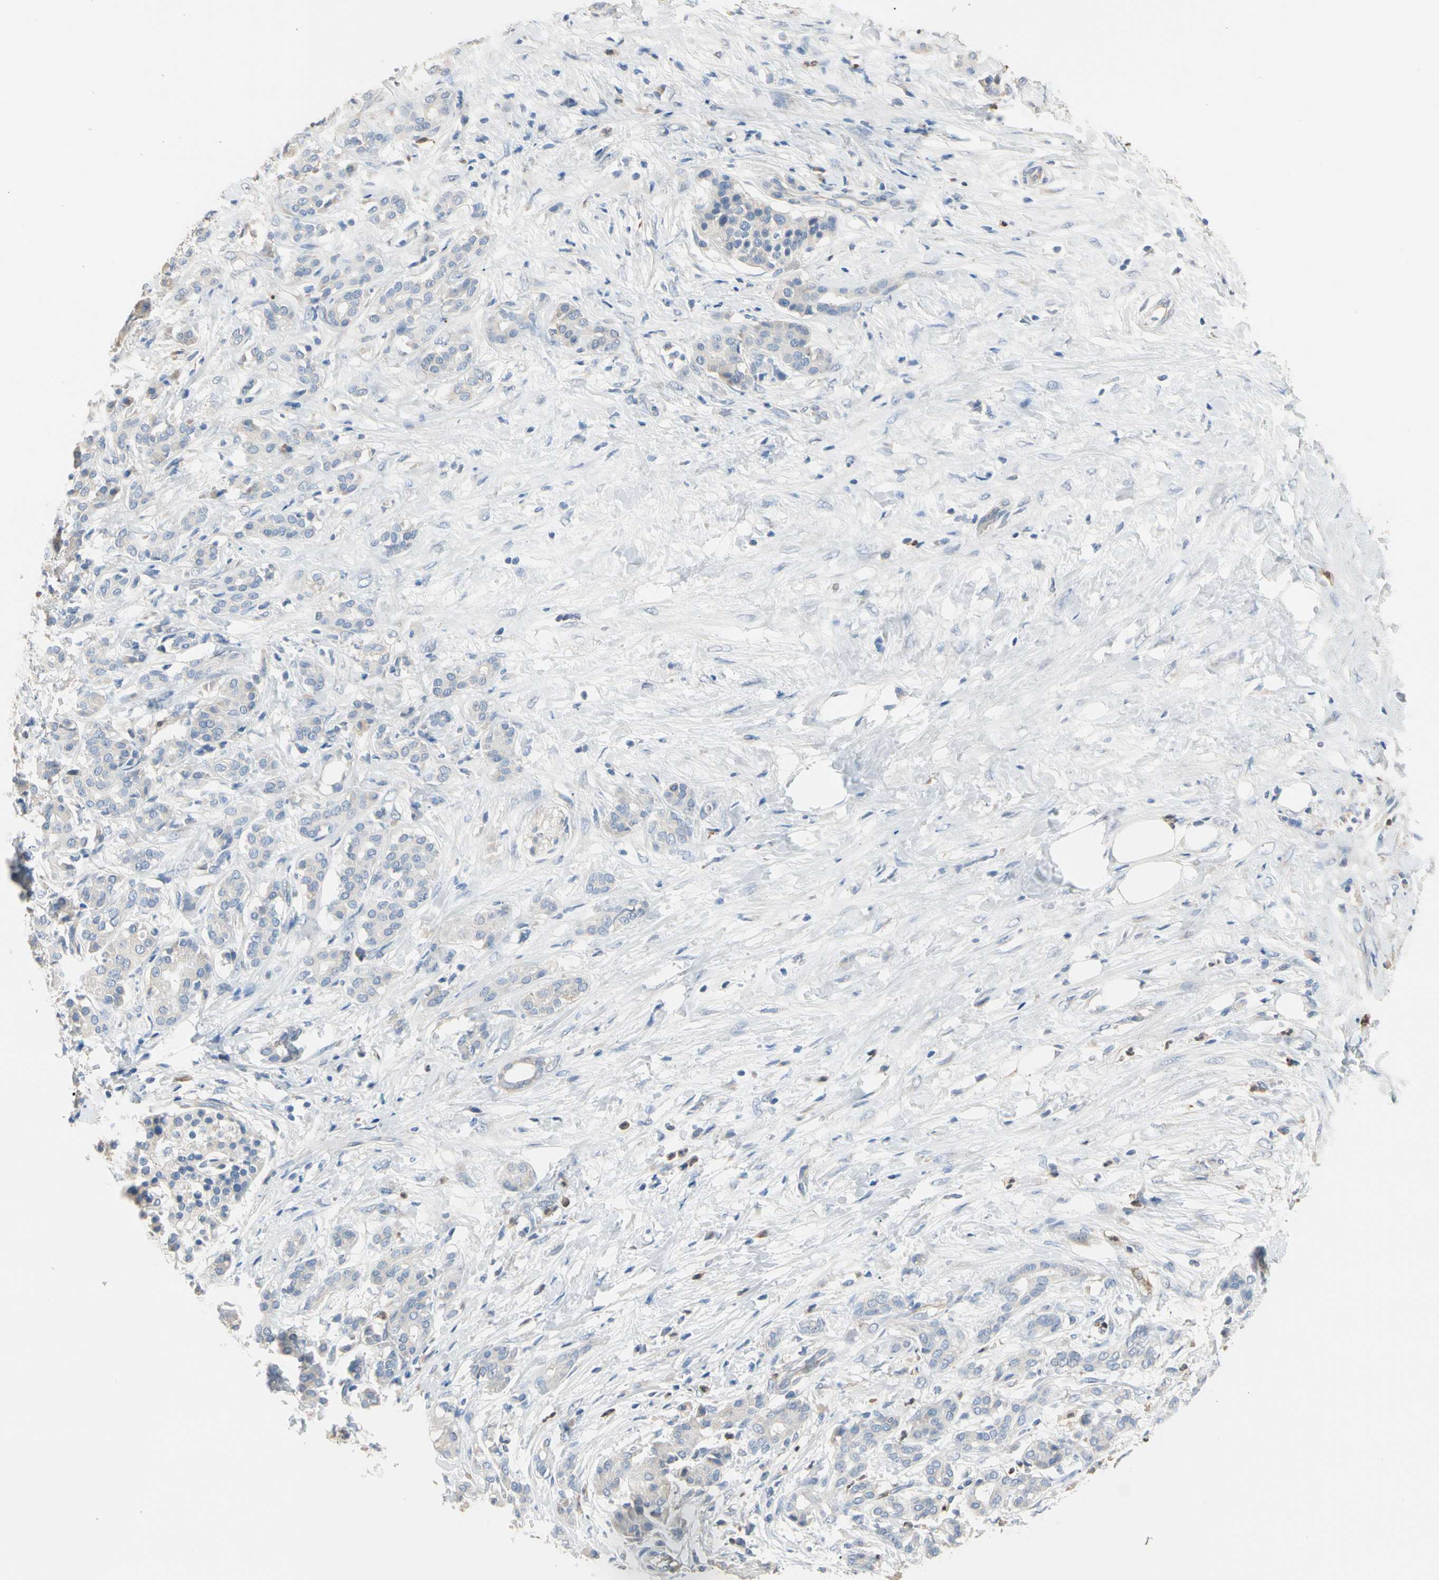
{"staining": {"intensity": "negative", "quantity": "none", "location": "none"}, "tissue": "pancreatic cancer", "cell_type": "Tumor cells", "image_type": "cancer", "snomed": [{"axis": "morphology", "description": "Adenocarcinoma, NOS"}, {"axis": "topography", "description": "Pancreas"}], "caption": "This is an immunohistochemistry micrograph of human pancreatic cancer. There is no expression in tumor cells.", "gene": "BBOX1", "patient": {"sex": "male", "age": 41}}